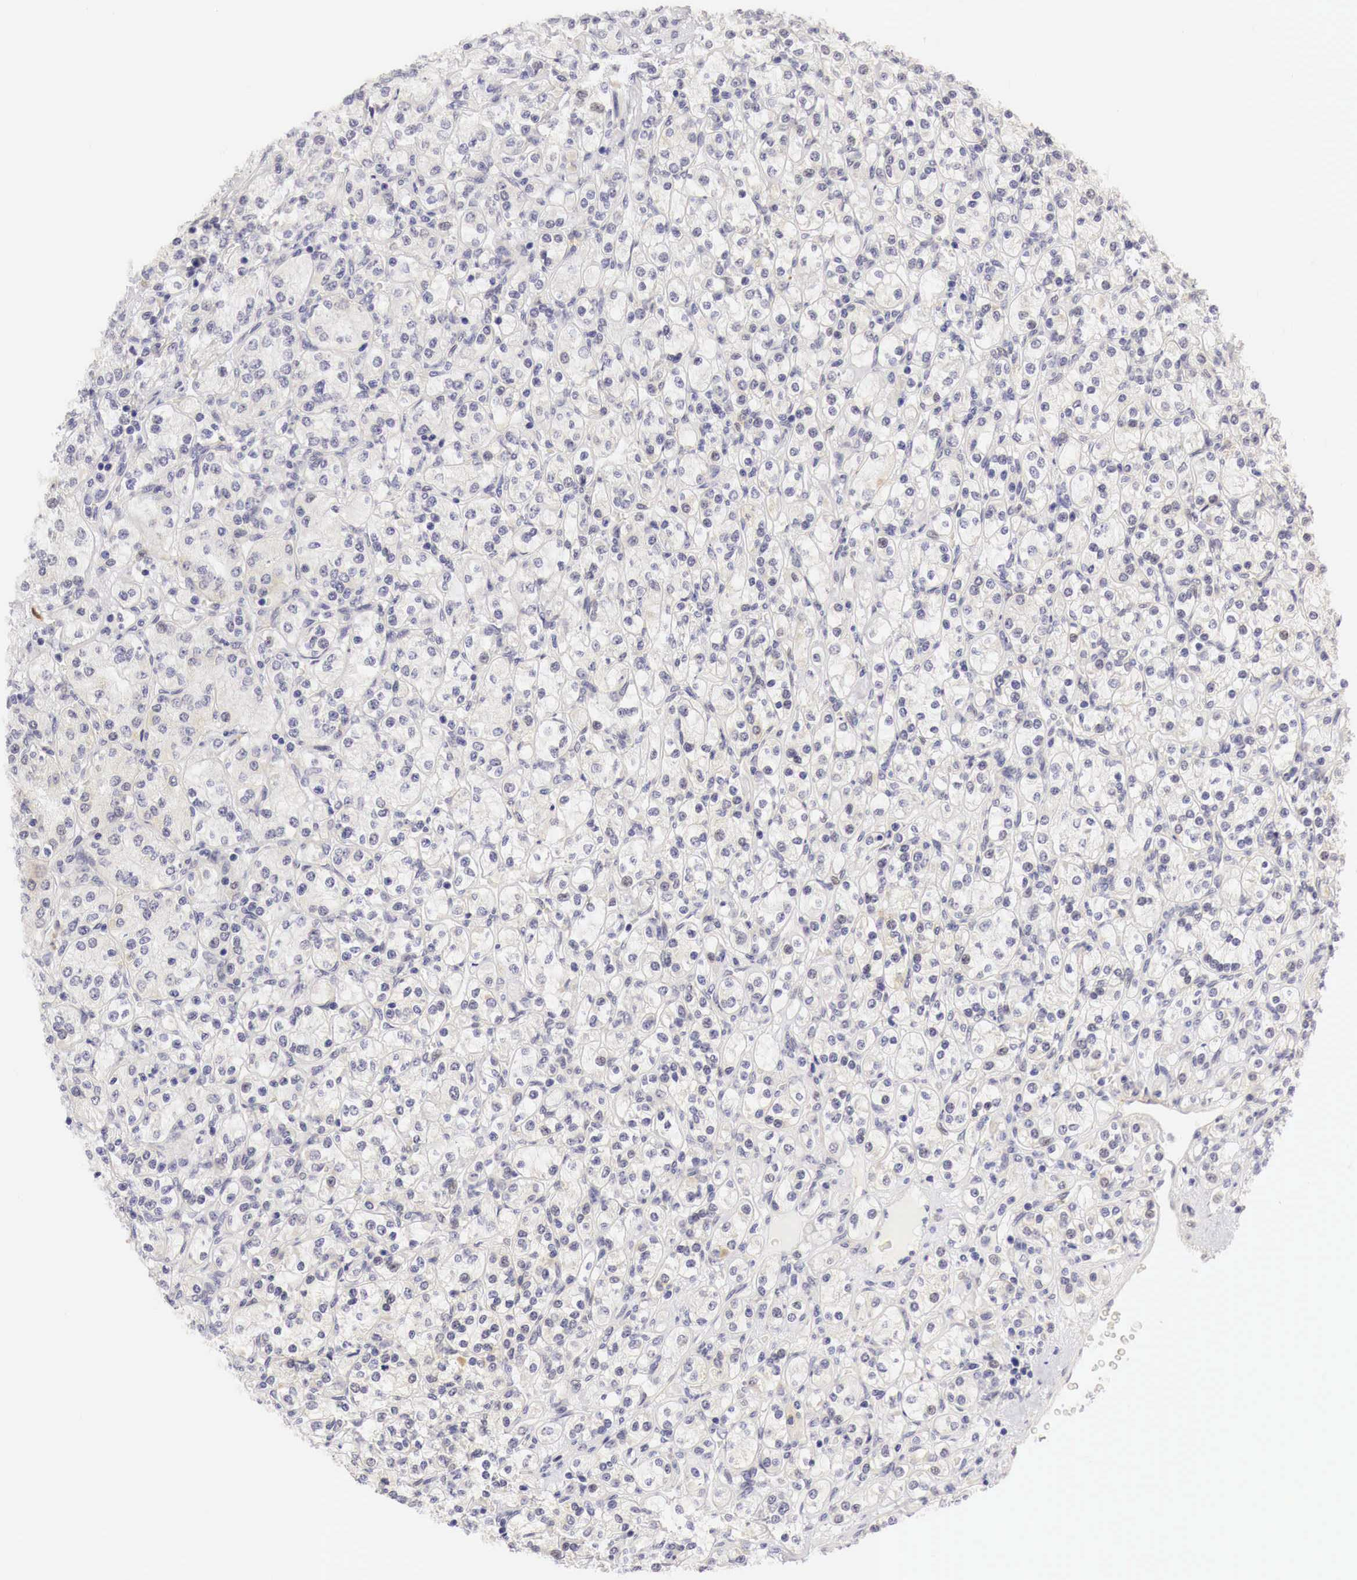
{"staining": {"intensity": "negative", "quantity": "none", "location": "none"}, "tissue": "renal cancer", "cell_type": "Tumor cells", "image_type": "cancer", "snomed": [{"axis": "morphology", "description": "Adenocarcinoma, NOS"}, {"axis": "topography", "description": "Kidney"}], "caption": "Tumor cells are negative for brown protein staining in renal adenocarcinoma.", "gene": "CASP3", "patient": {"sex": "male", "age": 77}}